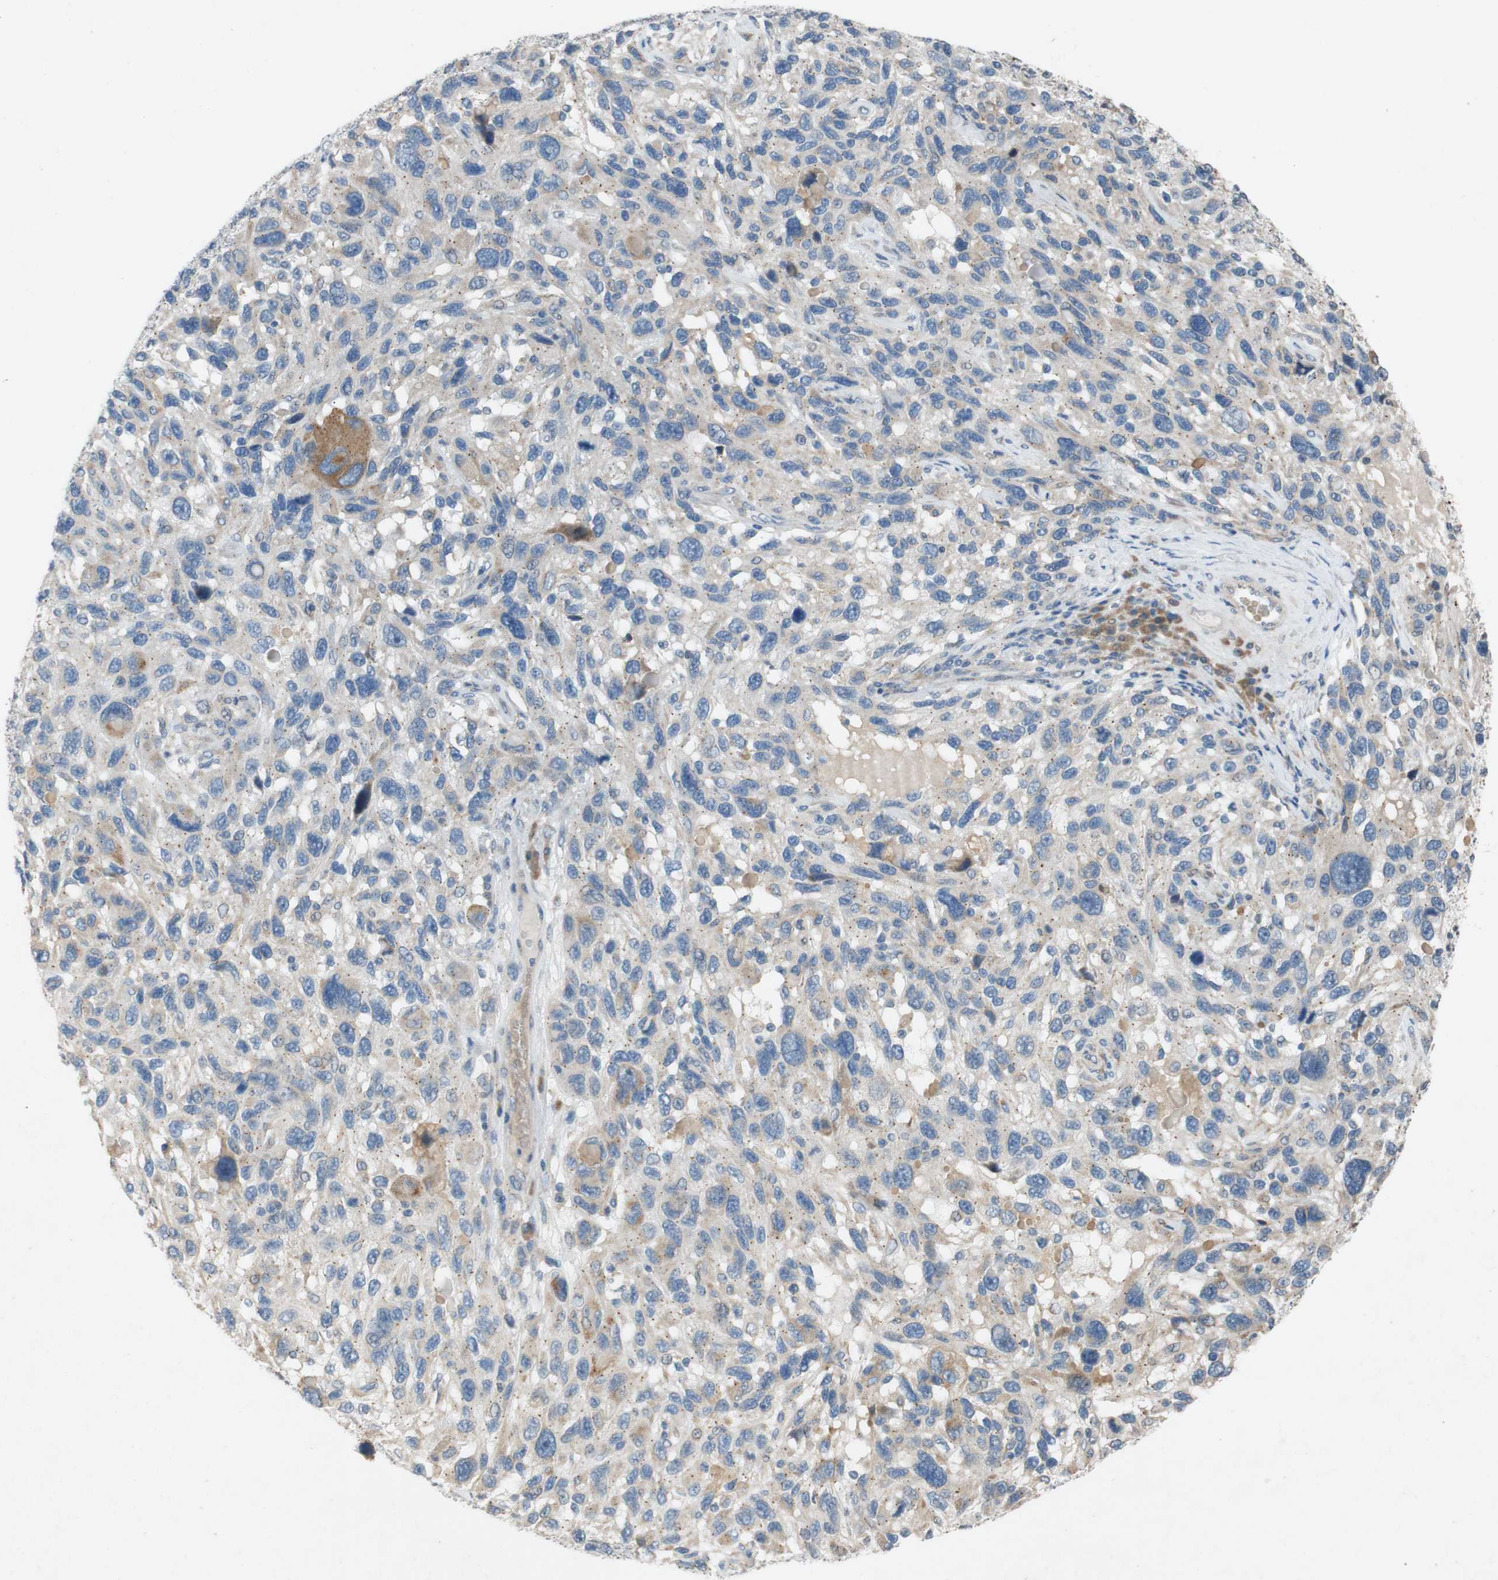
{"staining": {"intensity": "weak", "quantity": "25%-75%", "location": "cytoplasmic/membranous"}, "tissue": "melanoma", "cell_type": "Tumor cells", "image_type": "cancer", "snomed": [{"axis": "morphology", "description": "Malignant melanoma, NOS"}, {"axis": "topography", "description": "Skin"}], "caption": "IHC photomicrograph of melanoma stained for a protein (brown), which exhibits low levels of weak cytoplasmic/membranous positivity in about 25%-75% of tumor cells.", "gene": "ADD2", "patient": {"sex": "male", "age": 53}}